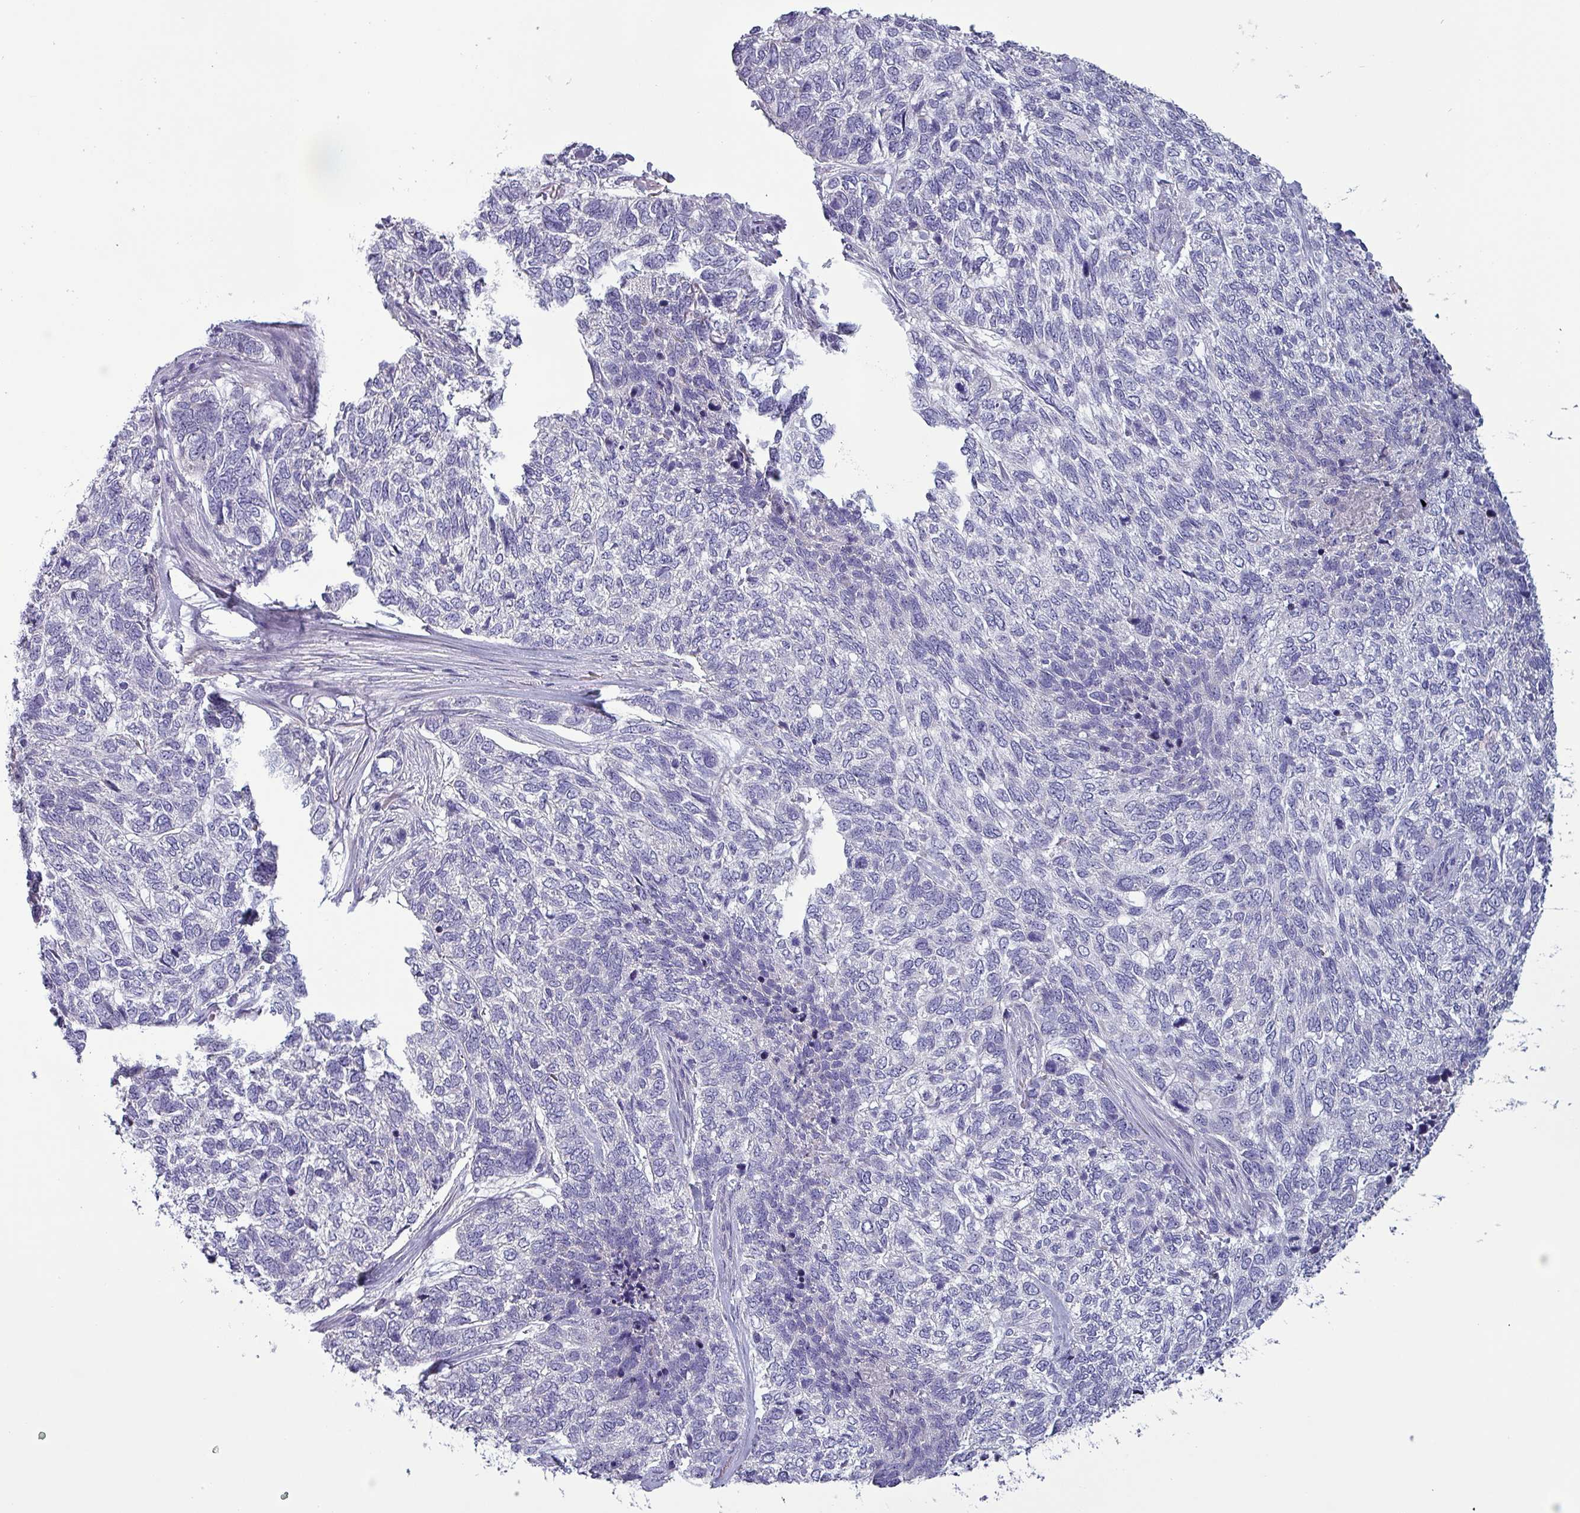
{"staining": {"intensity": "negative", "quantity": "none", "location": "none"}, "tissue": "skin cancer", "cell_type": "Tumor cells", "image_type": "cancer", "snomed": [{"axis": "morphology", "description": "Basal cell carcinoma"}, {"axis": "topography", "description": "Skin"}], "caption": "There is no significant staining in tumor cells of skin cancer. The staining was performed using DAB to visualize the protein expression in brown, while the nuclei were stained in blue with hematoxylin (Magnification: 20x).", "gene": "HSD3B7", "patient": {"sex": "female", "age": 65}}